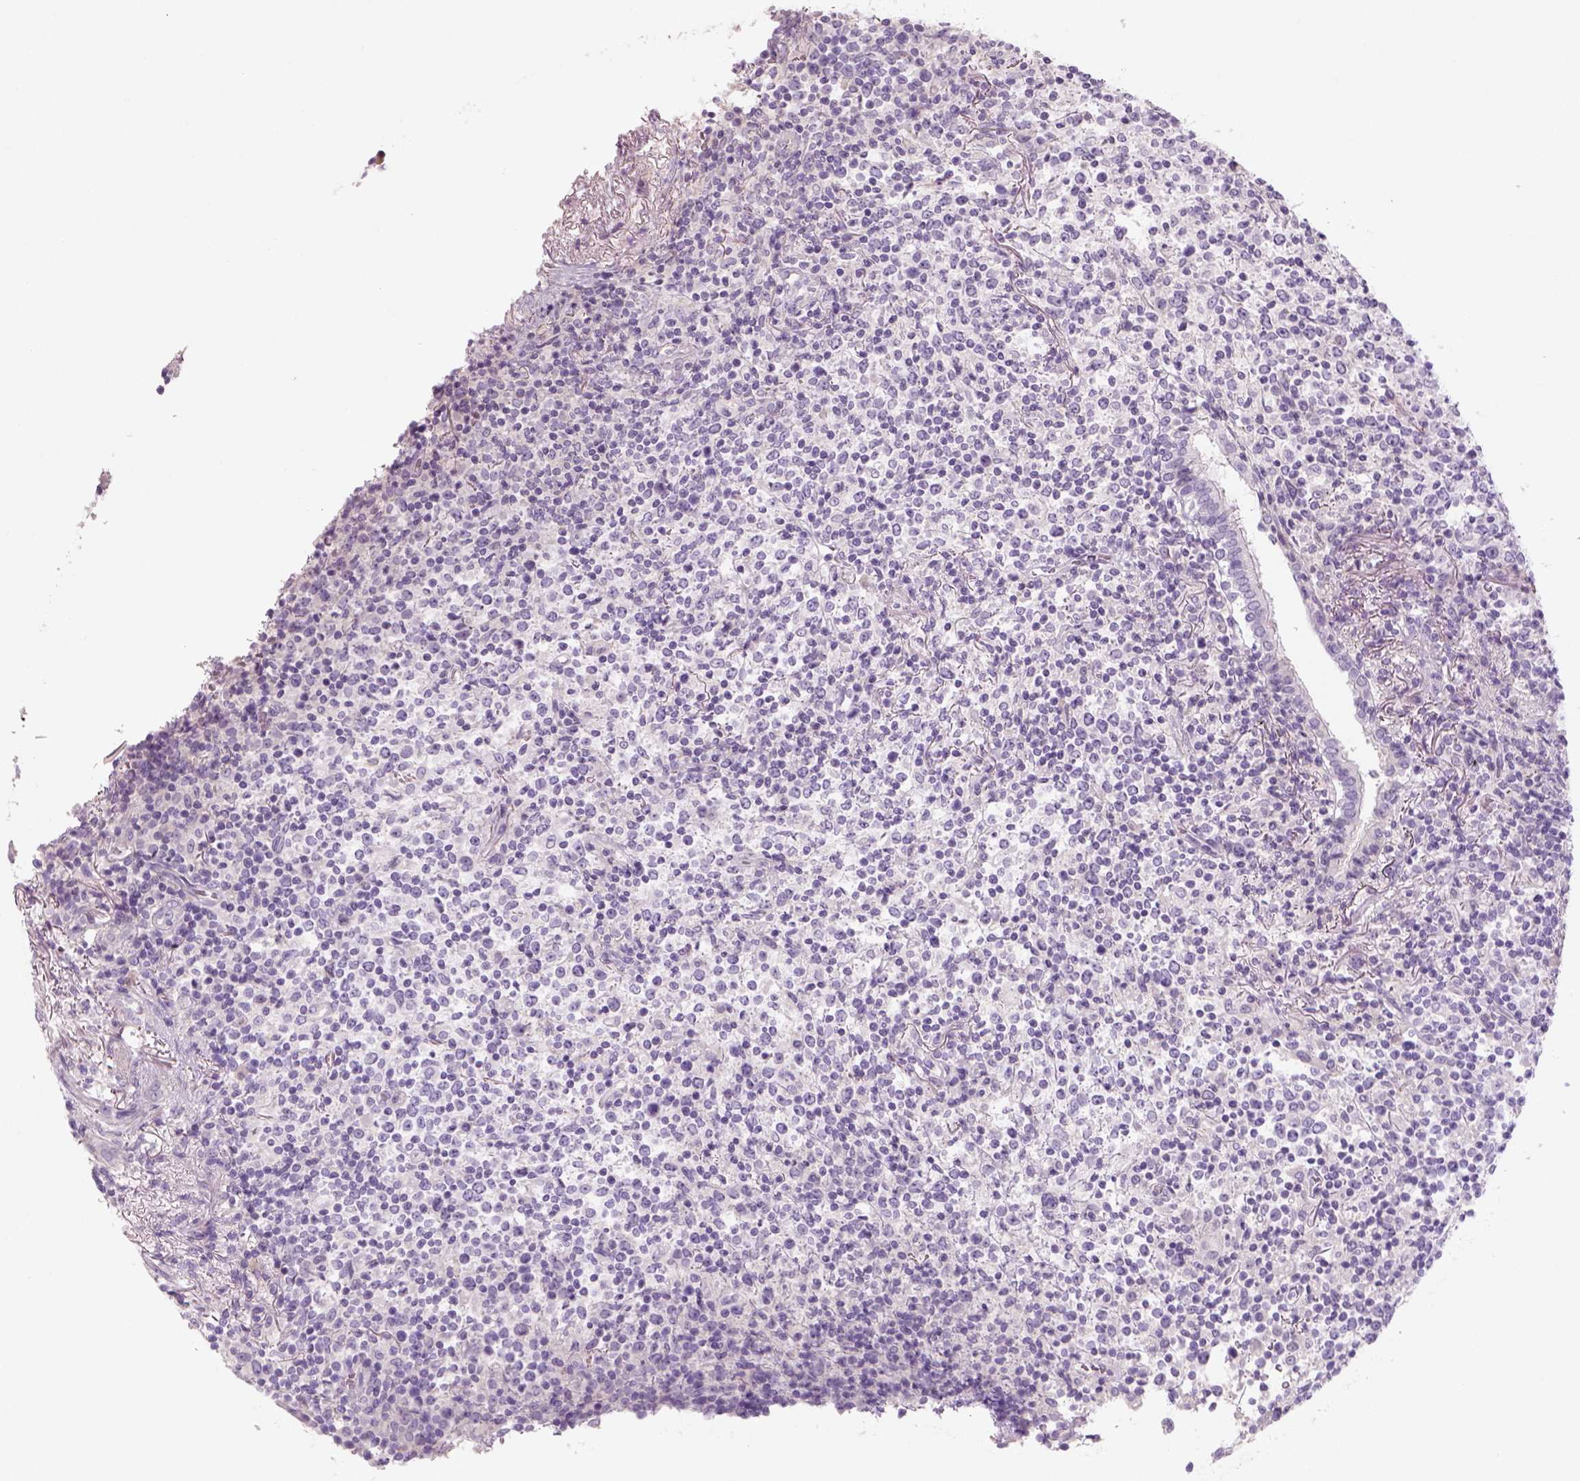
{"staining": {"intensity": "negative", "quantity": "none", "location": "none"}, "tissue": "lymphoma", "cell_type": "Tumor cells", "image_type": "cancer", "snomed": [{"axis": "morphology", "description": "Malignant lymphoma, non-Hodgkin's type, High grade"}, {"axis": "topography", "description": "Lung"}], "caption": "Protein analysis of high-grade malignant lymphoma, non-Hodgkin's type exhibits no significant positivity in tumor cells. (Immunohistochemistry (ihc), brightfield microscopy, high magnification).", "gene": "KRT25", "patient": {"sex": "male", "age": 79}}